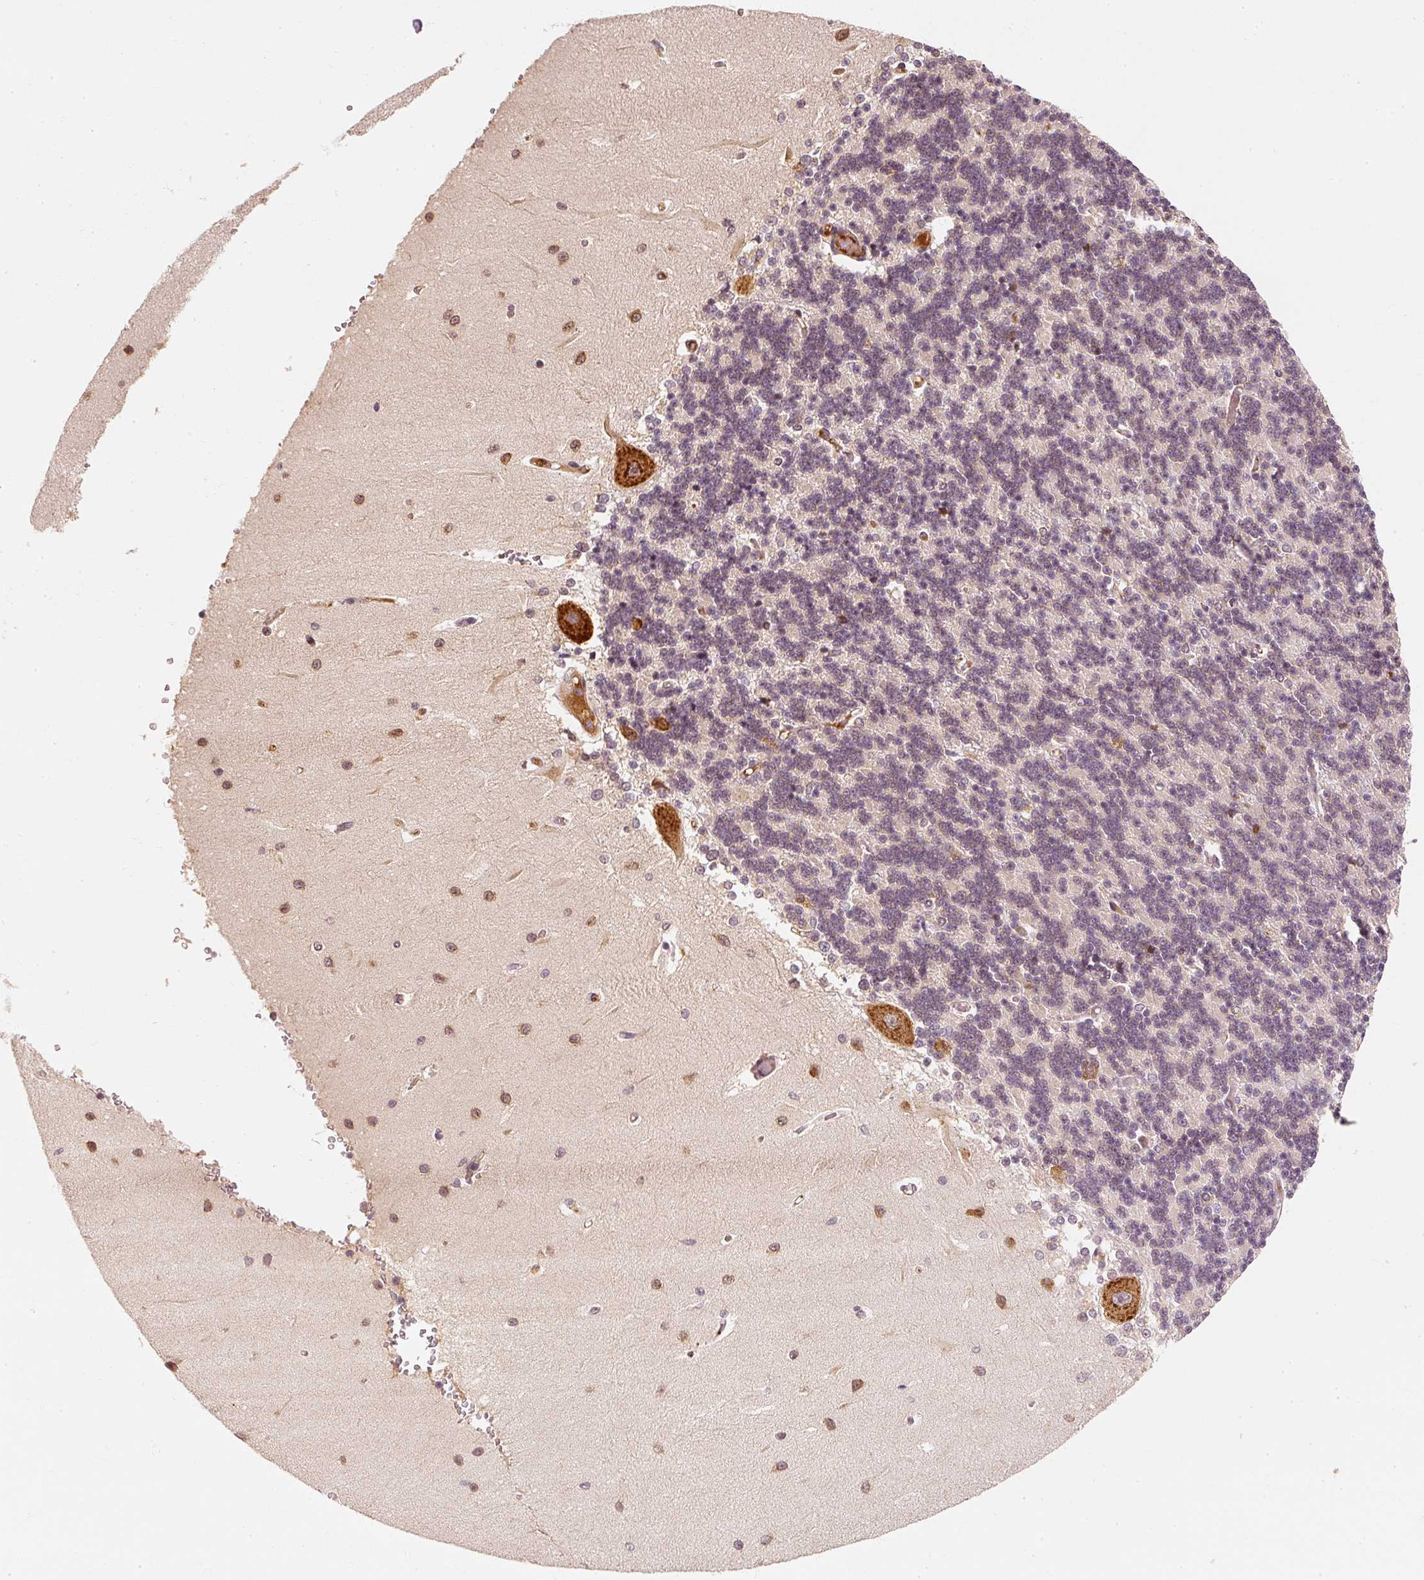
{"staining": {"intensity": "negative", "quantity": "none", "location": "none"}, "tissue": "cerebellum", "cell_type": "Cells in granular layer", "image_type": "normal", "snomed": [{"axis": "morphology", "description": "Normal tissue, NOS"}, {"axis": "topography", "description": "Cerebellum"}], "caption": "Immunohistochemistry (IHC) photomicrograph of benign cerebellum: human cerebellum stained with DAB (3,3'-diaminobenzidine) exhibits no significant protein expression in cells in granular layer. Brightfield microscopy of immunohistochemistry stained with DAB (brown) and hematoxylin (blue), captured at high magnification.", "gene": "EEF1A1", "patient": {"sex": "male", "age": 37}}